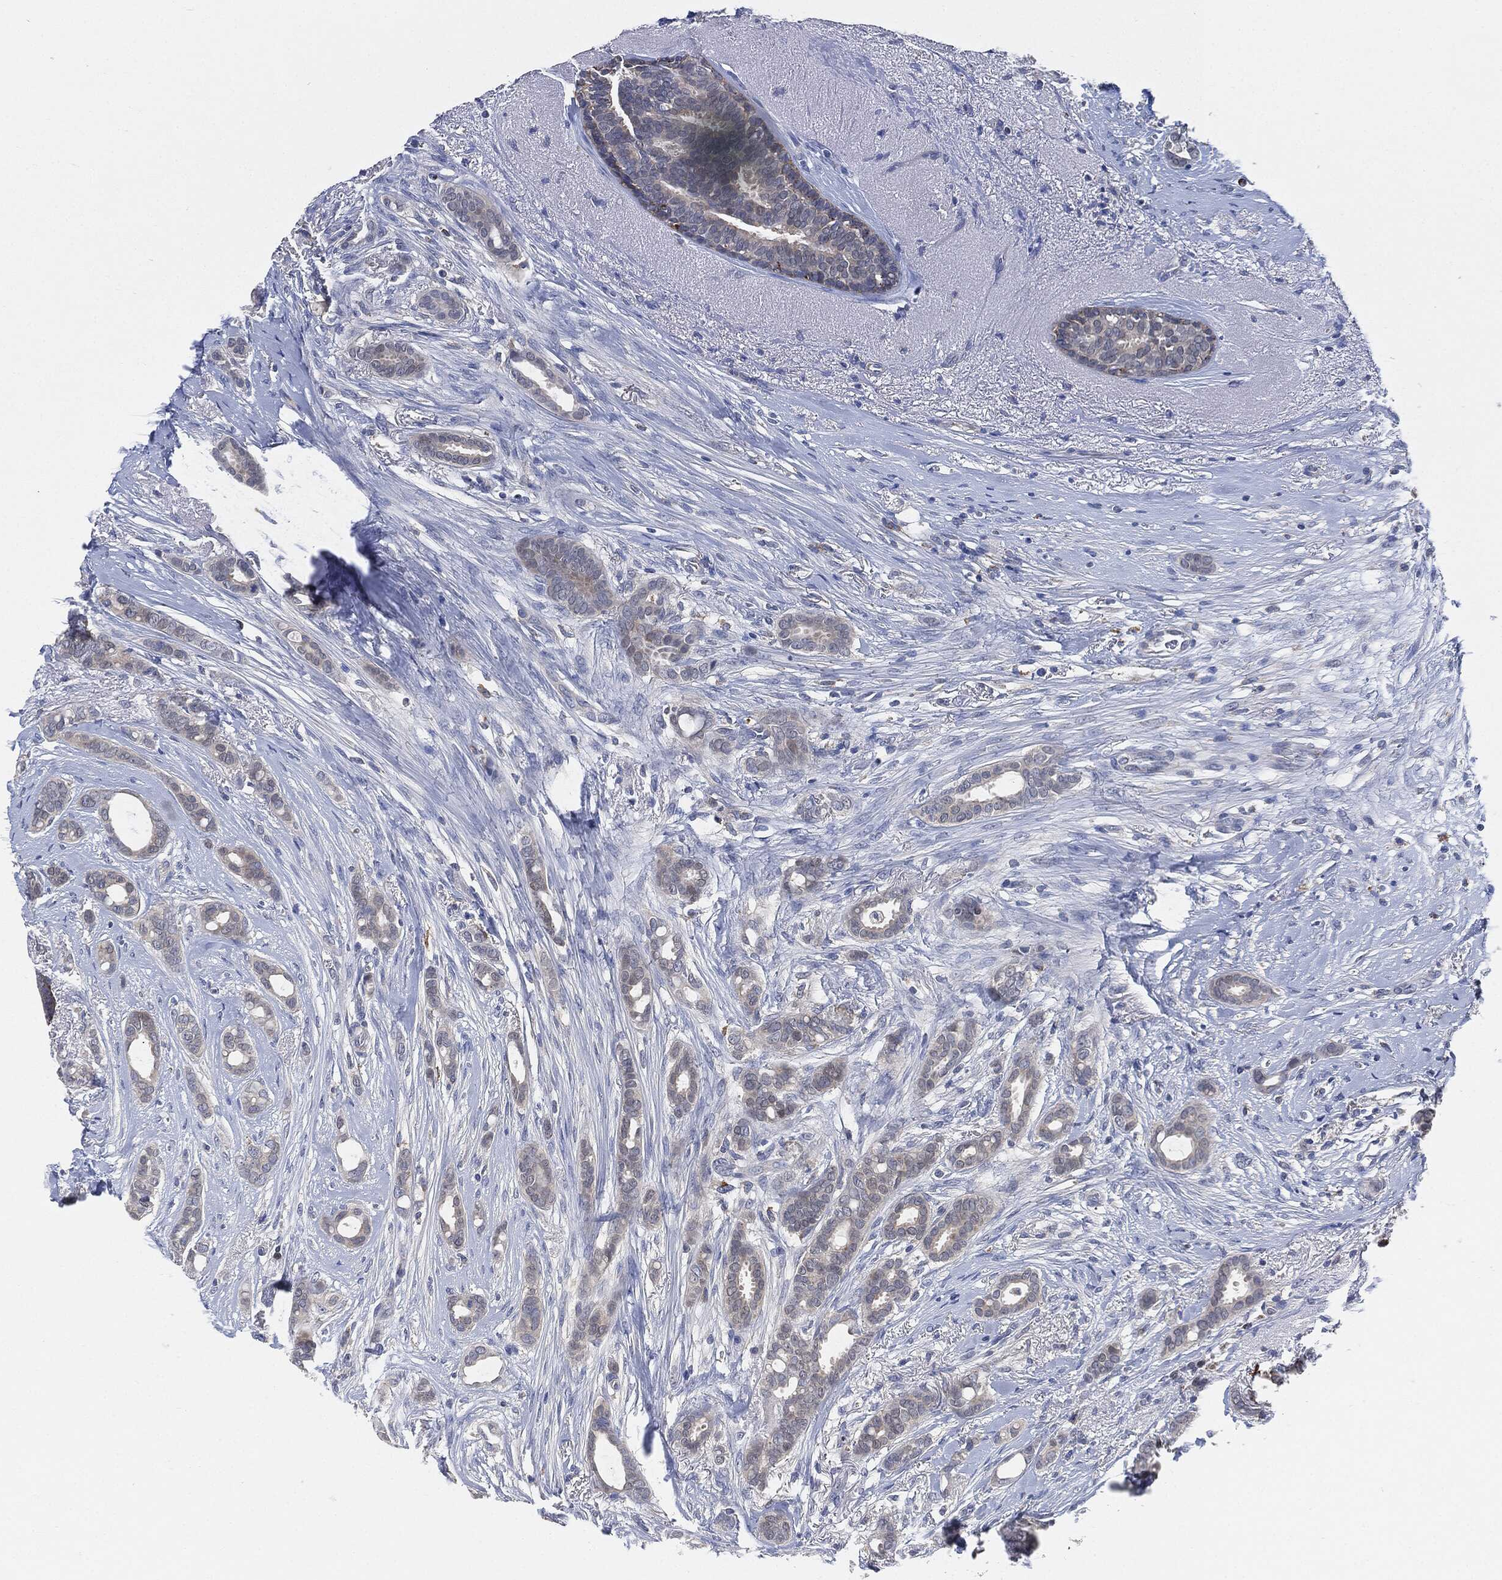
{"staining": {"intensity": "negative", "quantity": "none", "location": "none"}, "tissue": "breast cancer", "cell_type": "Tumor cells", "image_type": "cancer", "snomed": [{"axis": "morphology", "description": "Duct carcinoma"}, {"axis": "topography", "description": "Breast"}], "caption": "Tumor cells show no significant protein staining in breast intraductal carcinoma.", "gene": "VSIG4", "patient": {"sex": "female", "age": 51}}